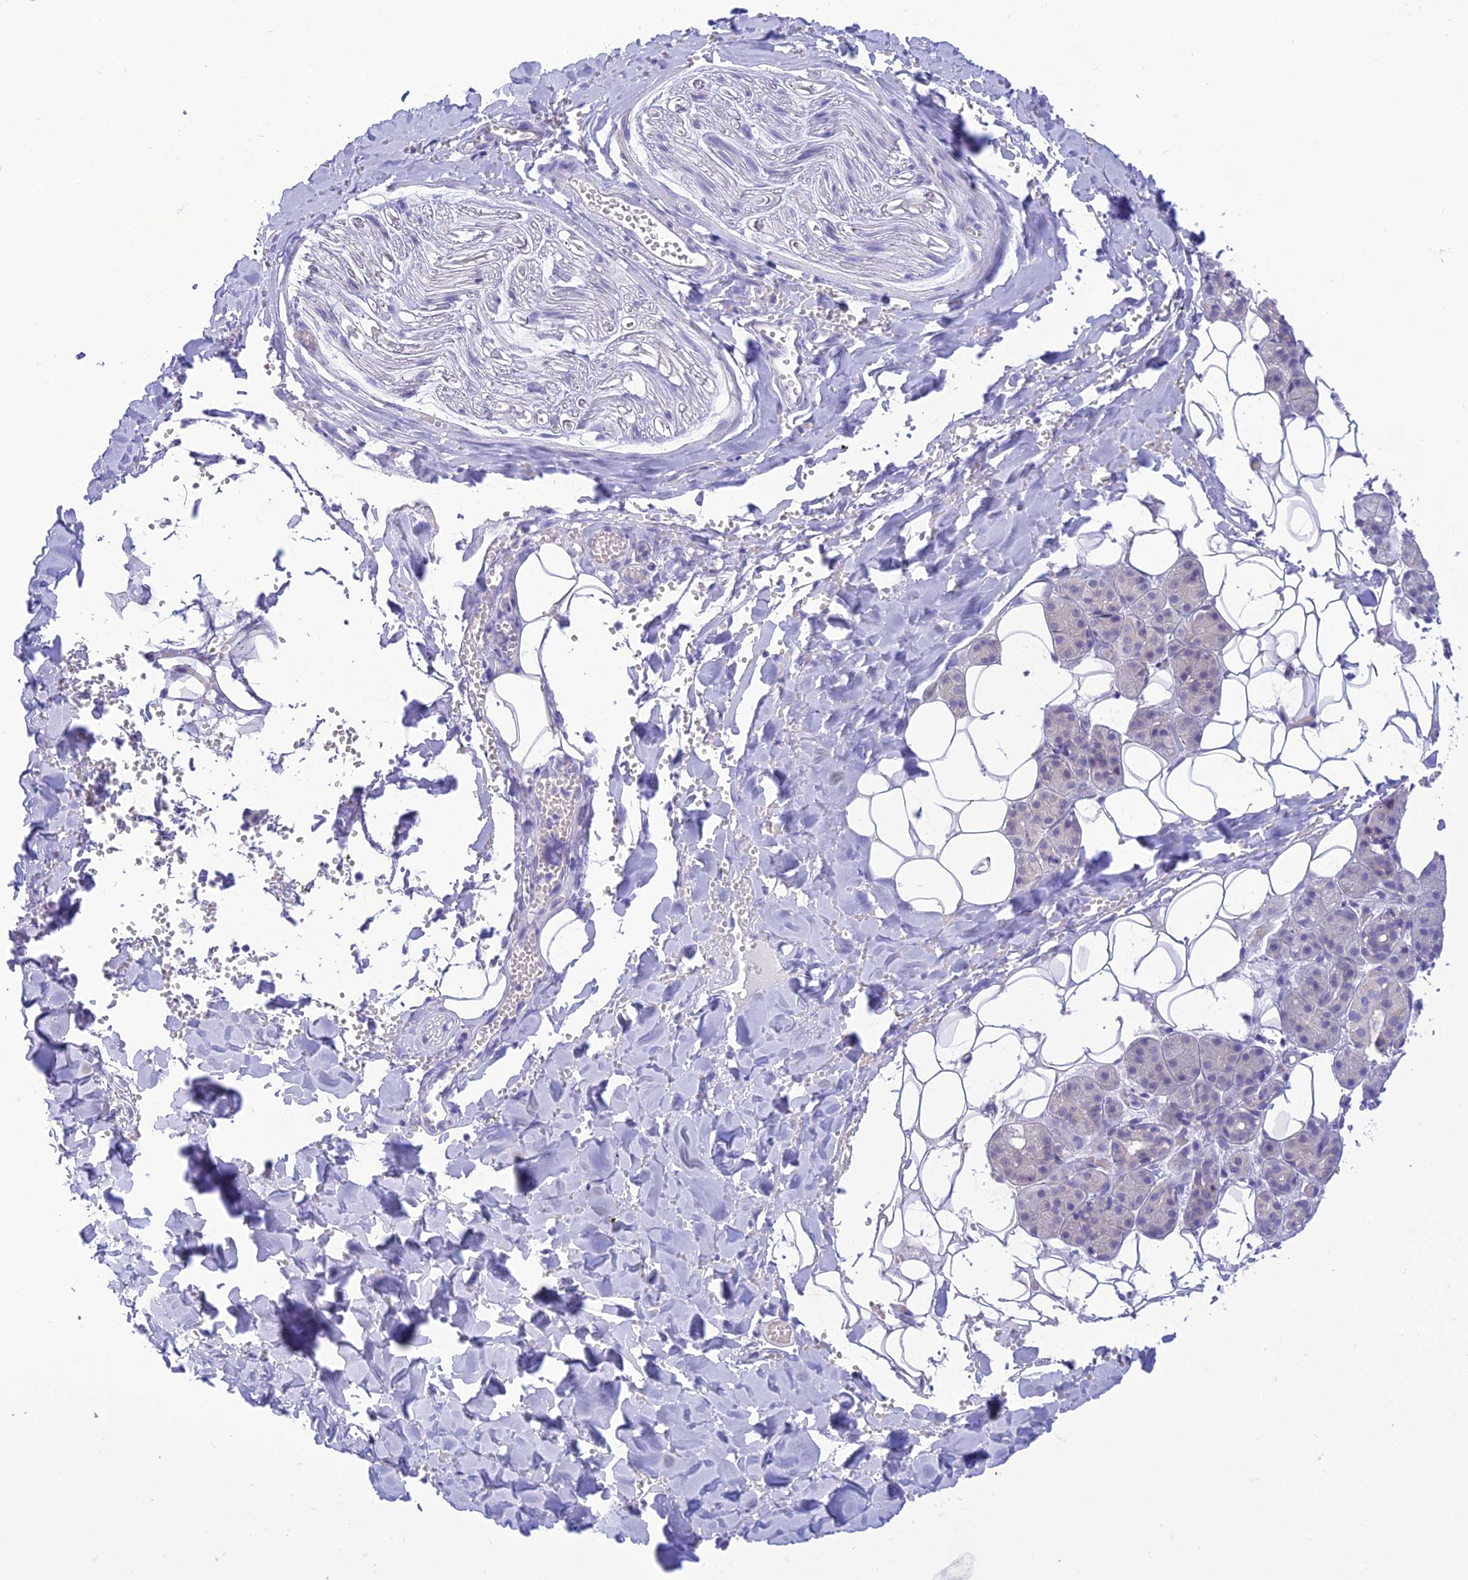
{"staining": {"intensity": "negative", "quantity": "none", "location": "none"}, "tissue": "salivary gland", "cell_type": "Glandular cells", "image_type": "normal", "snomed": [{"axis": "morphology", "description": "Normal tissue, NOS"}, {"axis": "topography", "description": "Salivary gland"}], "caption": "Salivary gland stained for a protein using immunohistochemistry reveals no expression glandular cells.", "gene": "DHDH", "patient": {"sex": "female", "age": 33}}